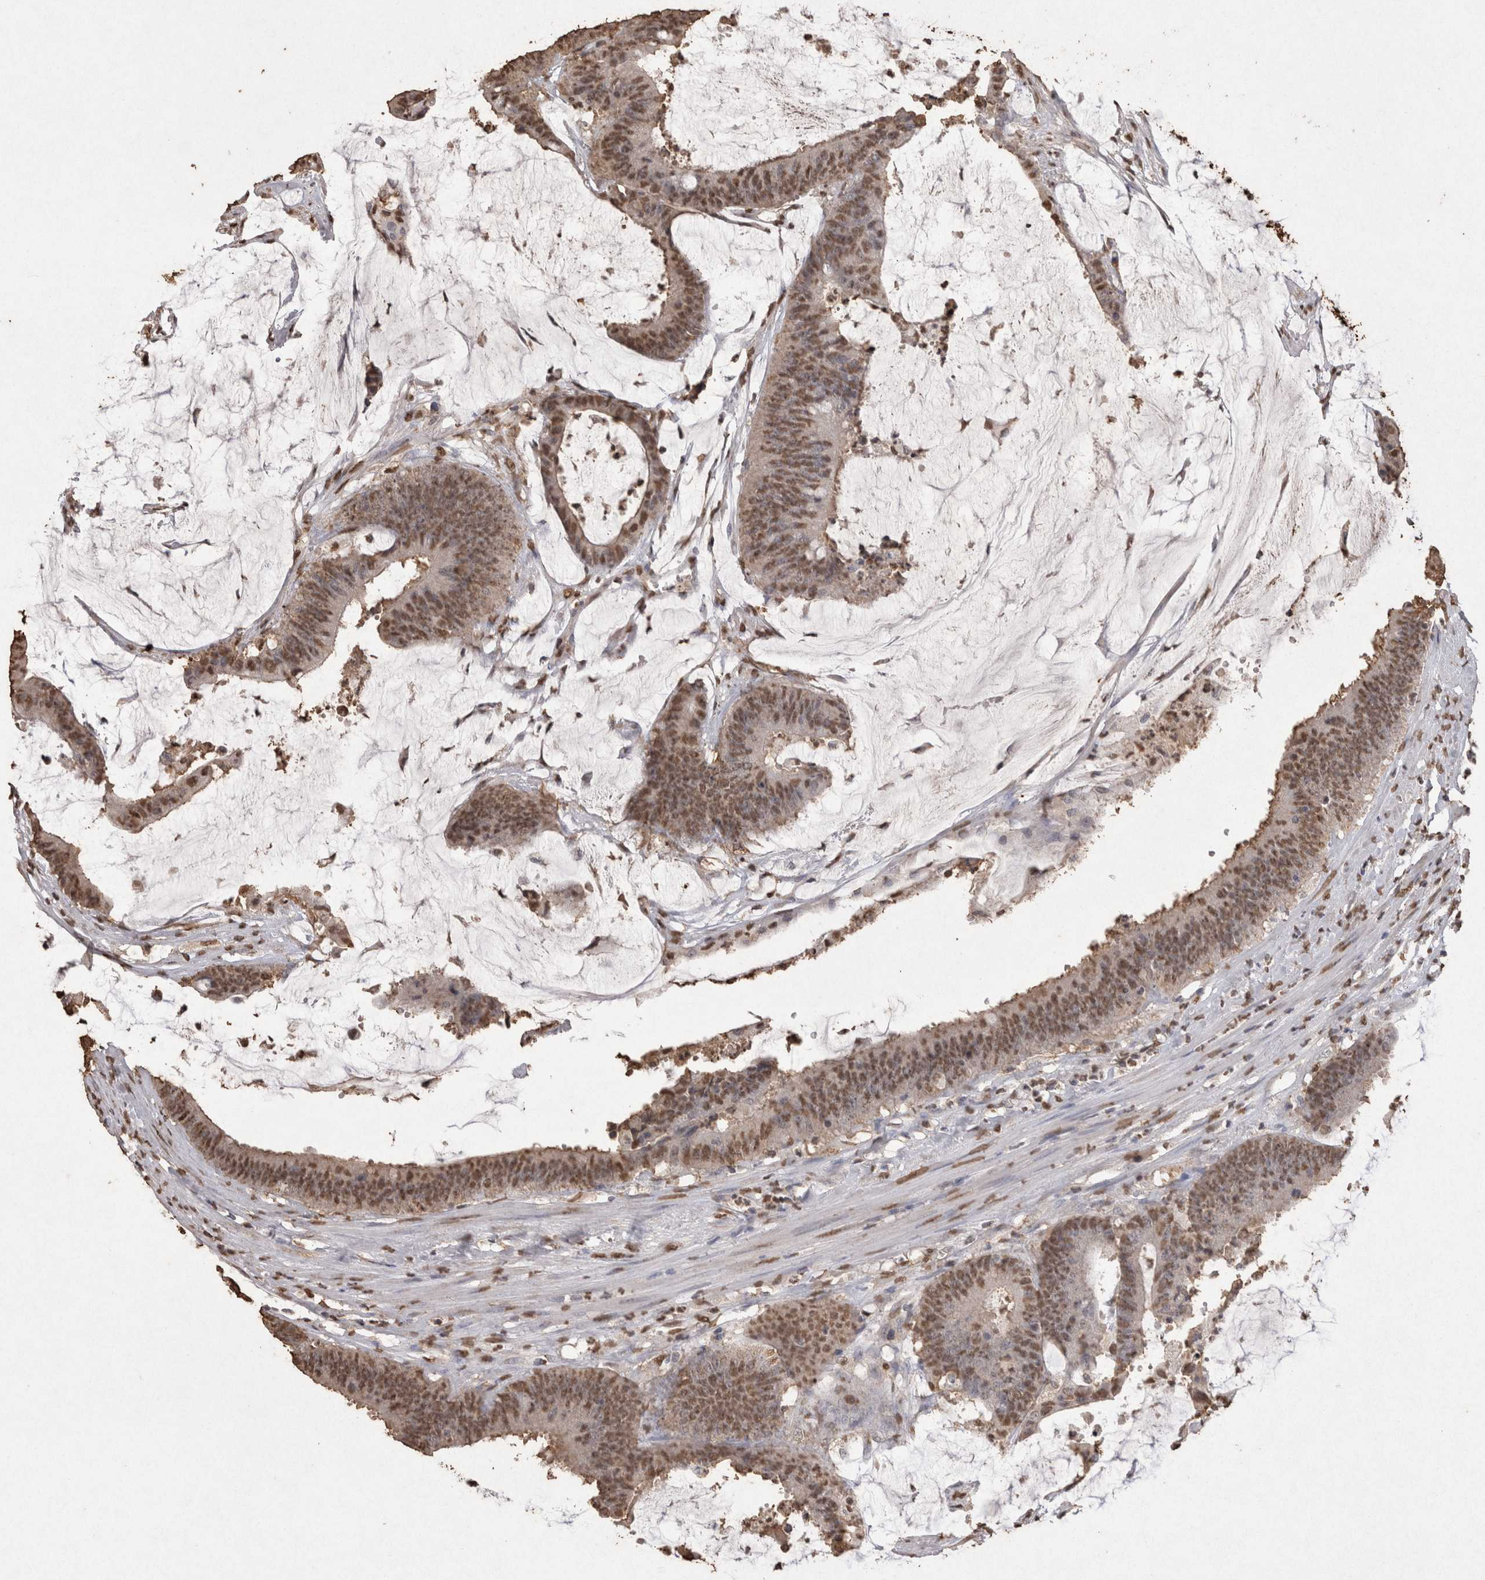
{"staining": {"intensity": "moderate", "quantity": ">75%", "location": "nuclear"}, "tissue": "colorectal cancer", "cell_type": "Tumor cells", "image_type": "cancer", "snomed": [{"axis": "morphology", "description": "Adenocarcinoma, NOS"}, {"axis": "topography", "description": "Rectum"}], "caption": "Immunohistochemistry (IHC) micrograph of neoplastic tissue: human adenocarcinoma (colorectal) stained using immunohistochemistry (IHC) exhibits medium levels of moderate protein expression localized specifically in the nuclear of tumor cells, appearing as a nuclear brown color.", "gene": "POU5F1", "patient": {"sex": "female", "age": 66}}